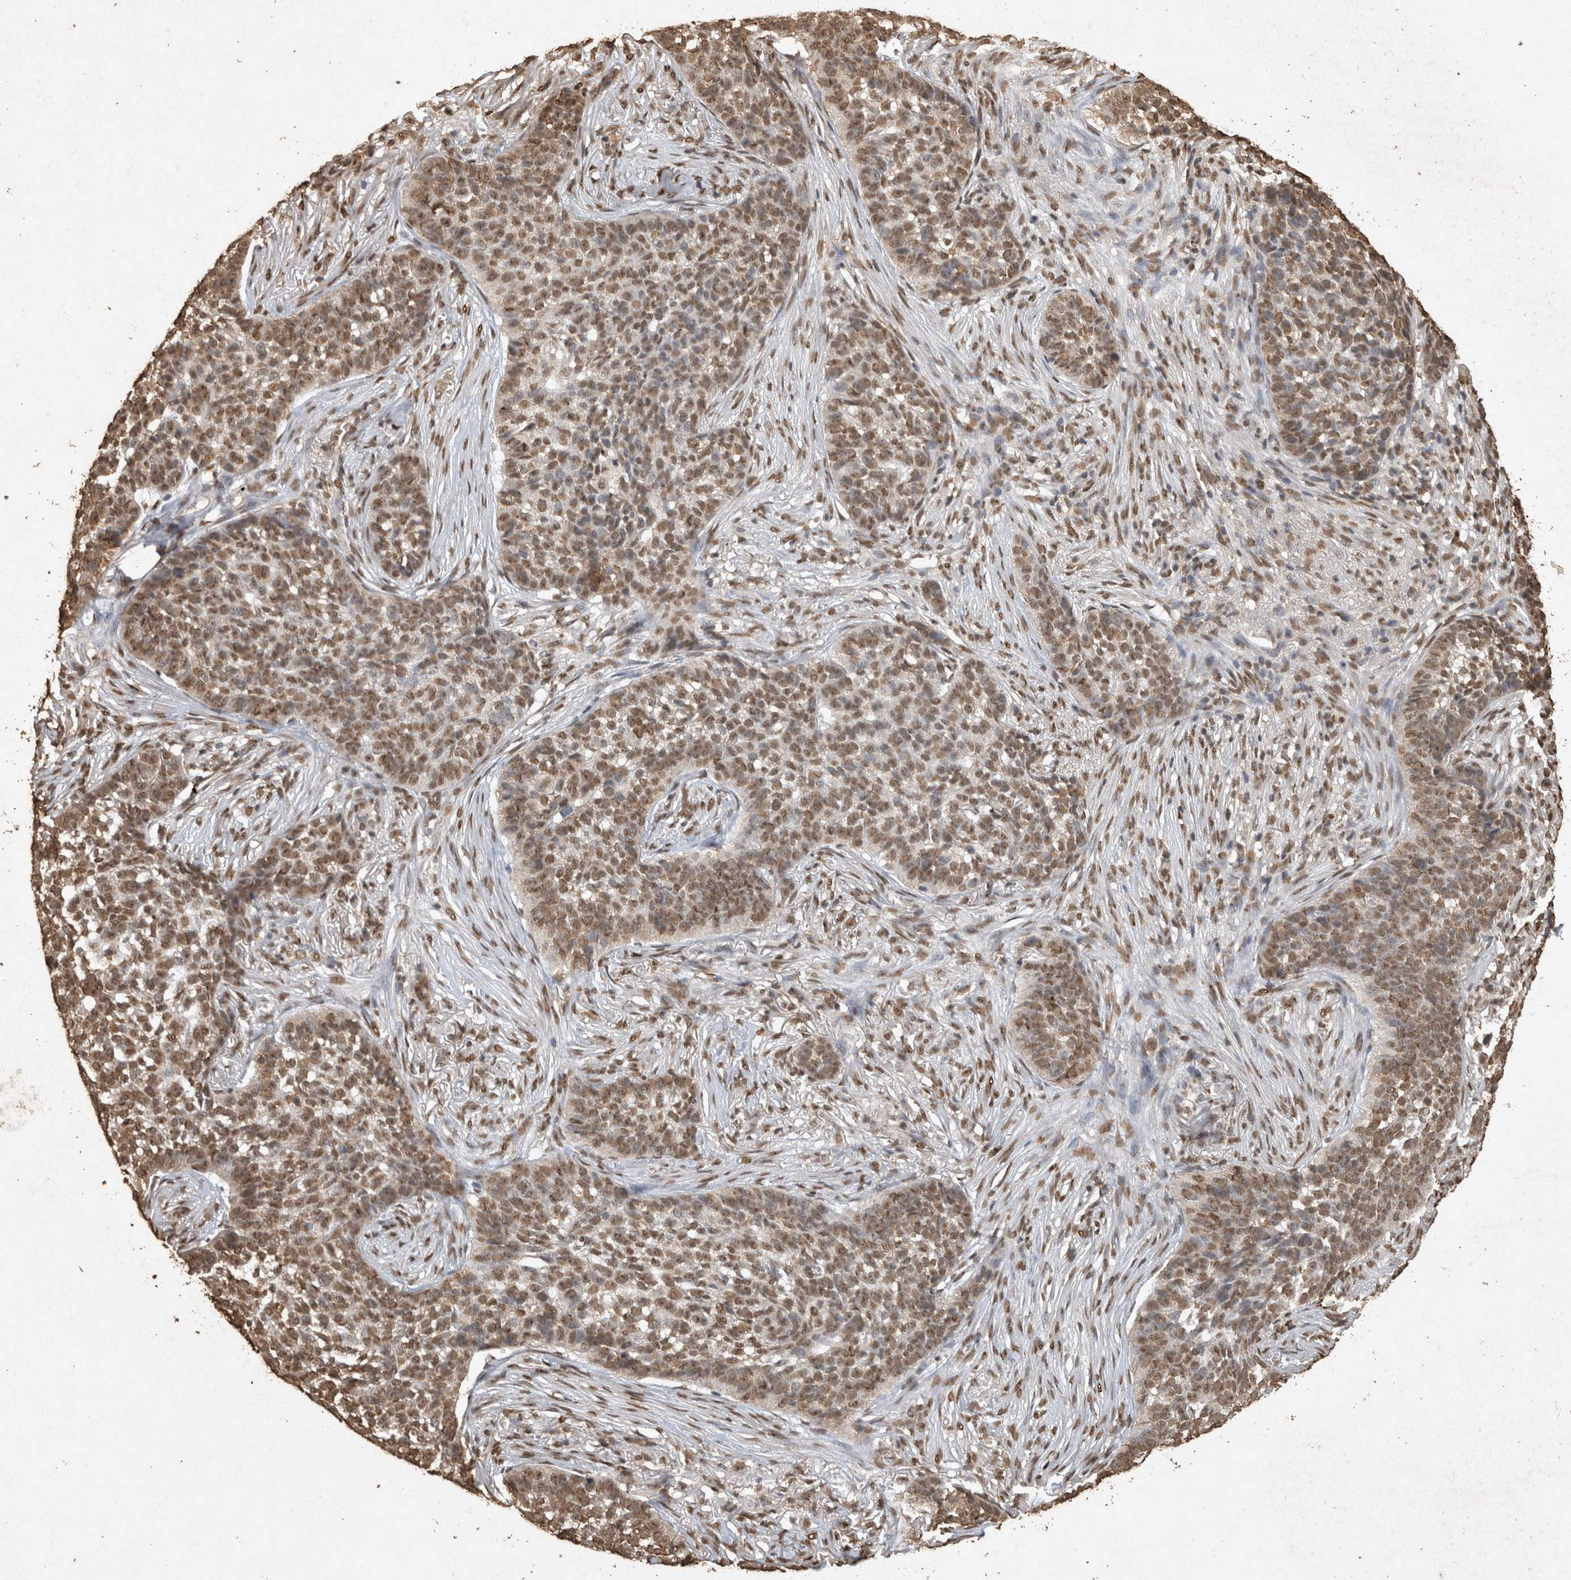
{"staining": {"intensity": "moderate", "quantity": ">75%", "location": "nuclear"}, "tissue": "skin cancer", "cell_type": "Tumor cells", "image_type": "cancer", "snomed": [{"axis": "morphology", "description": "Basal cell carcinoma"}, {"axis": "topography", "description": "Skin"}], "caption": "Tumor cells exhibit moderate nuclear positivity in about >75% of cells in skin cancer (basal cell carcinoma). (Stains: DAB in brown, nuclei in blue, Microscopy: brightfield microscopy at high magnification).", "gene": "OAS2", "patient": {"sex": "male", "age": 85}}